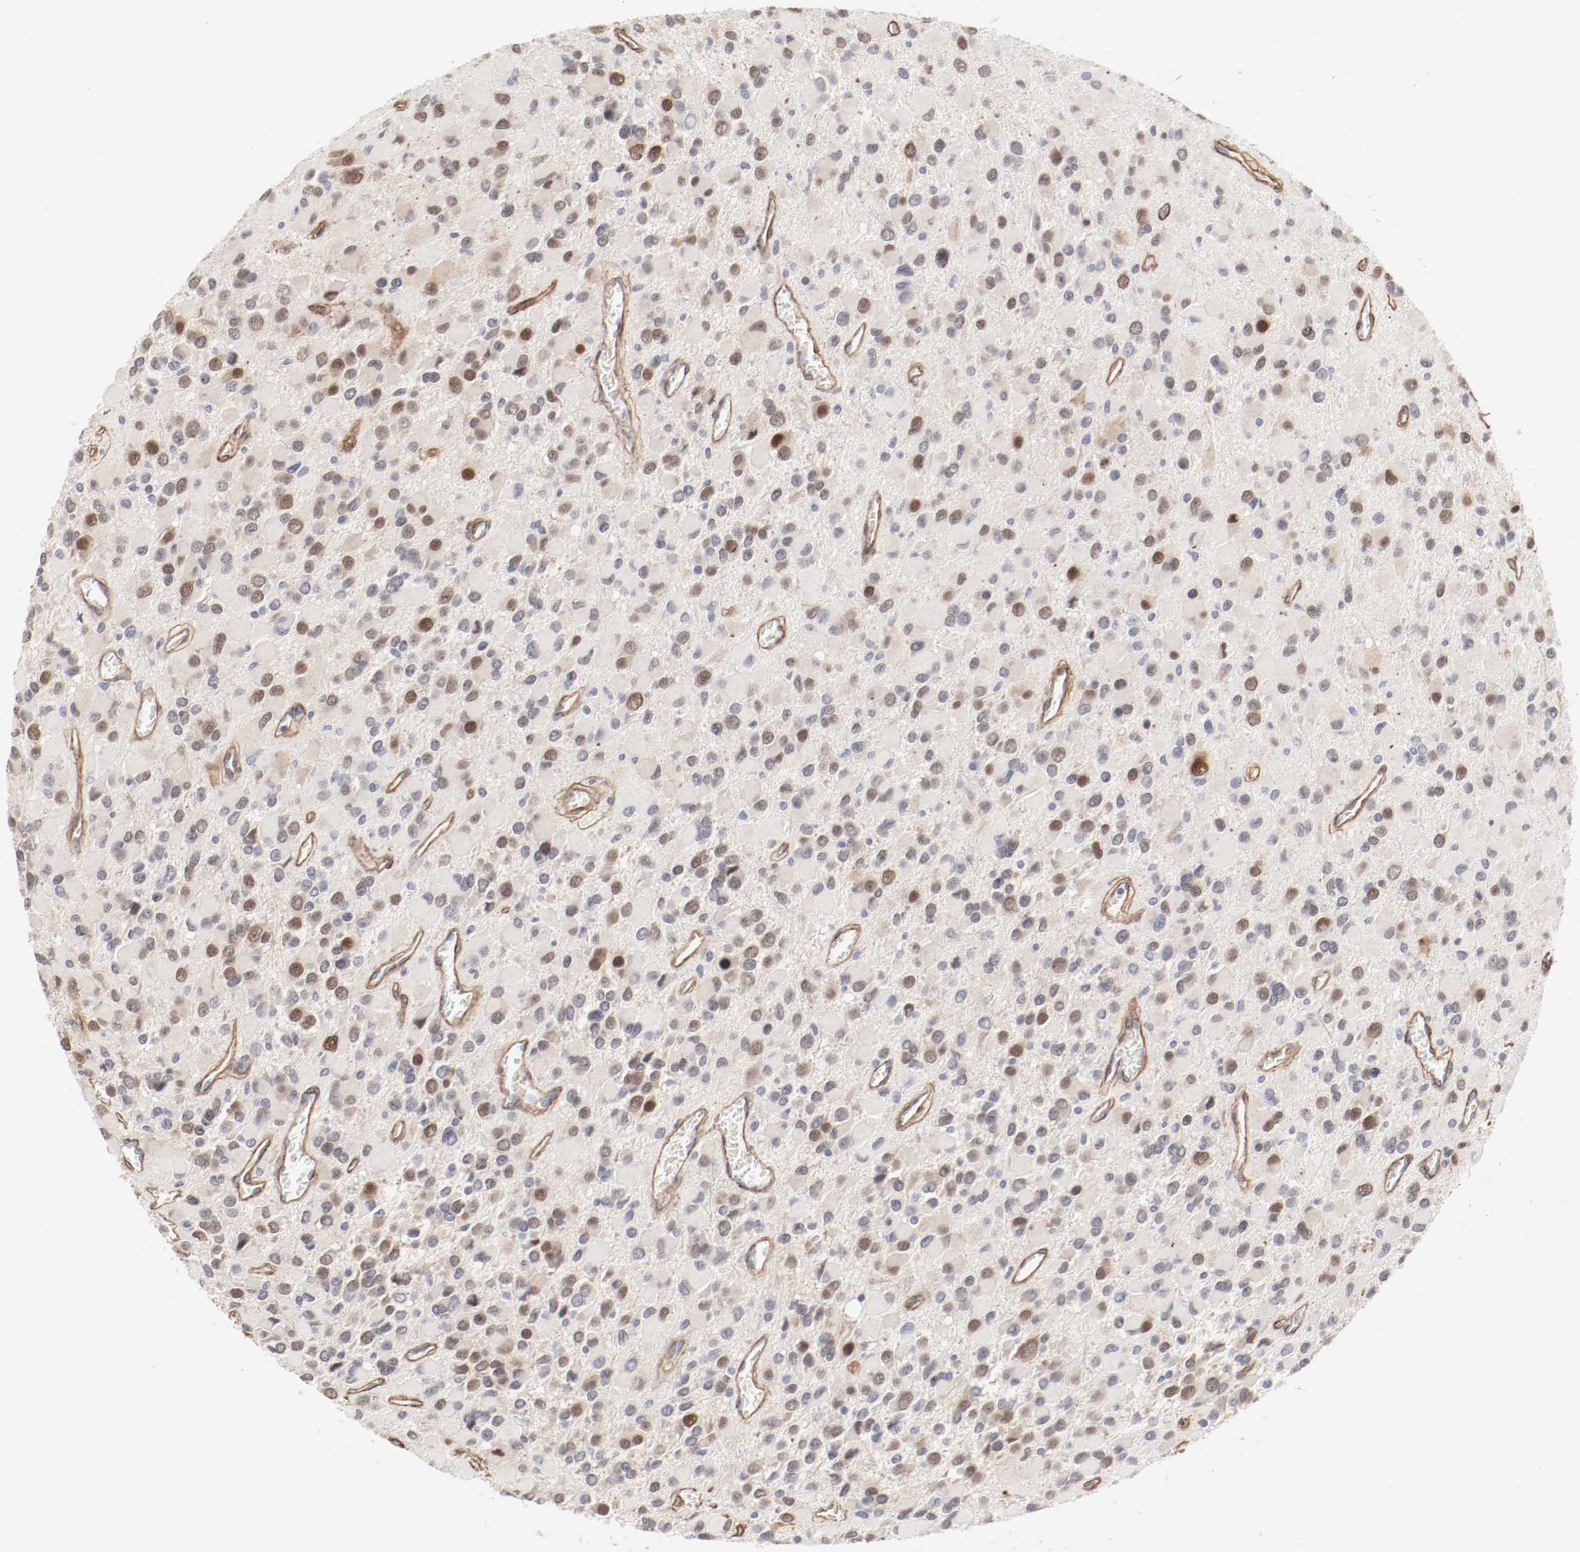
{"staining": {"intensity": "weak", "quantity": "25%-75%", "location": "nuclear"}, "tissue": "glioma", "cell_type": "Tumor cells", "image_type": "cancer", "snomed": [{"axis": "morphology", "description": "Glioma, malignant, Low grade"}, {"axis": "topography", "description": "Brain"}], "caption": "Protein analysis of low-grade glioma (malignant) tissue displays weak nuclear expression in approximately 25%-75% of tumor cells.", "gene": "MAGED4", "patient": {"sex": "male", "age": 42}}